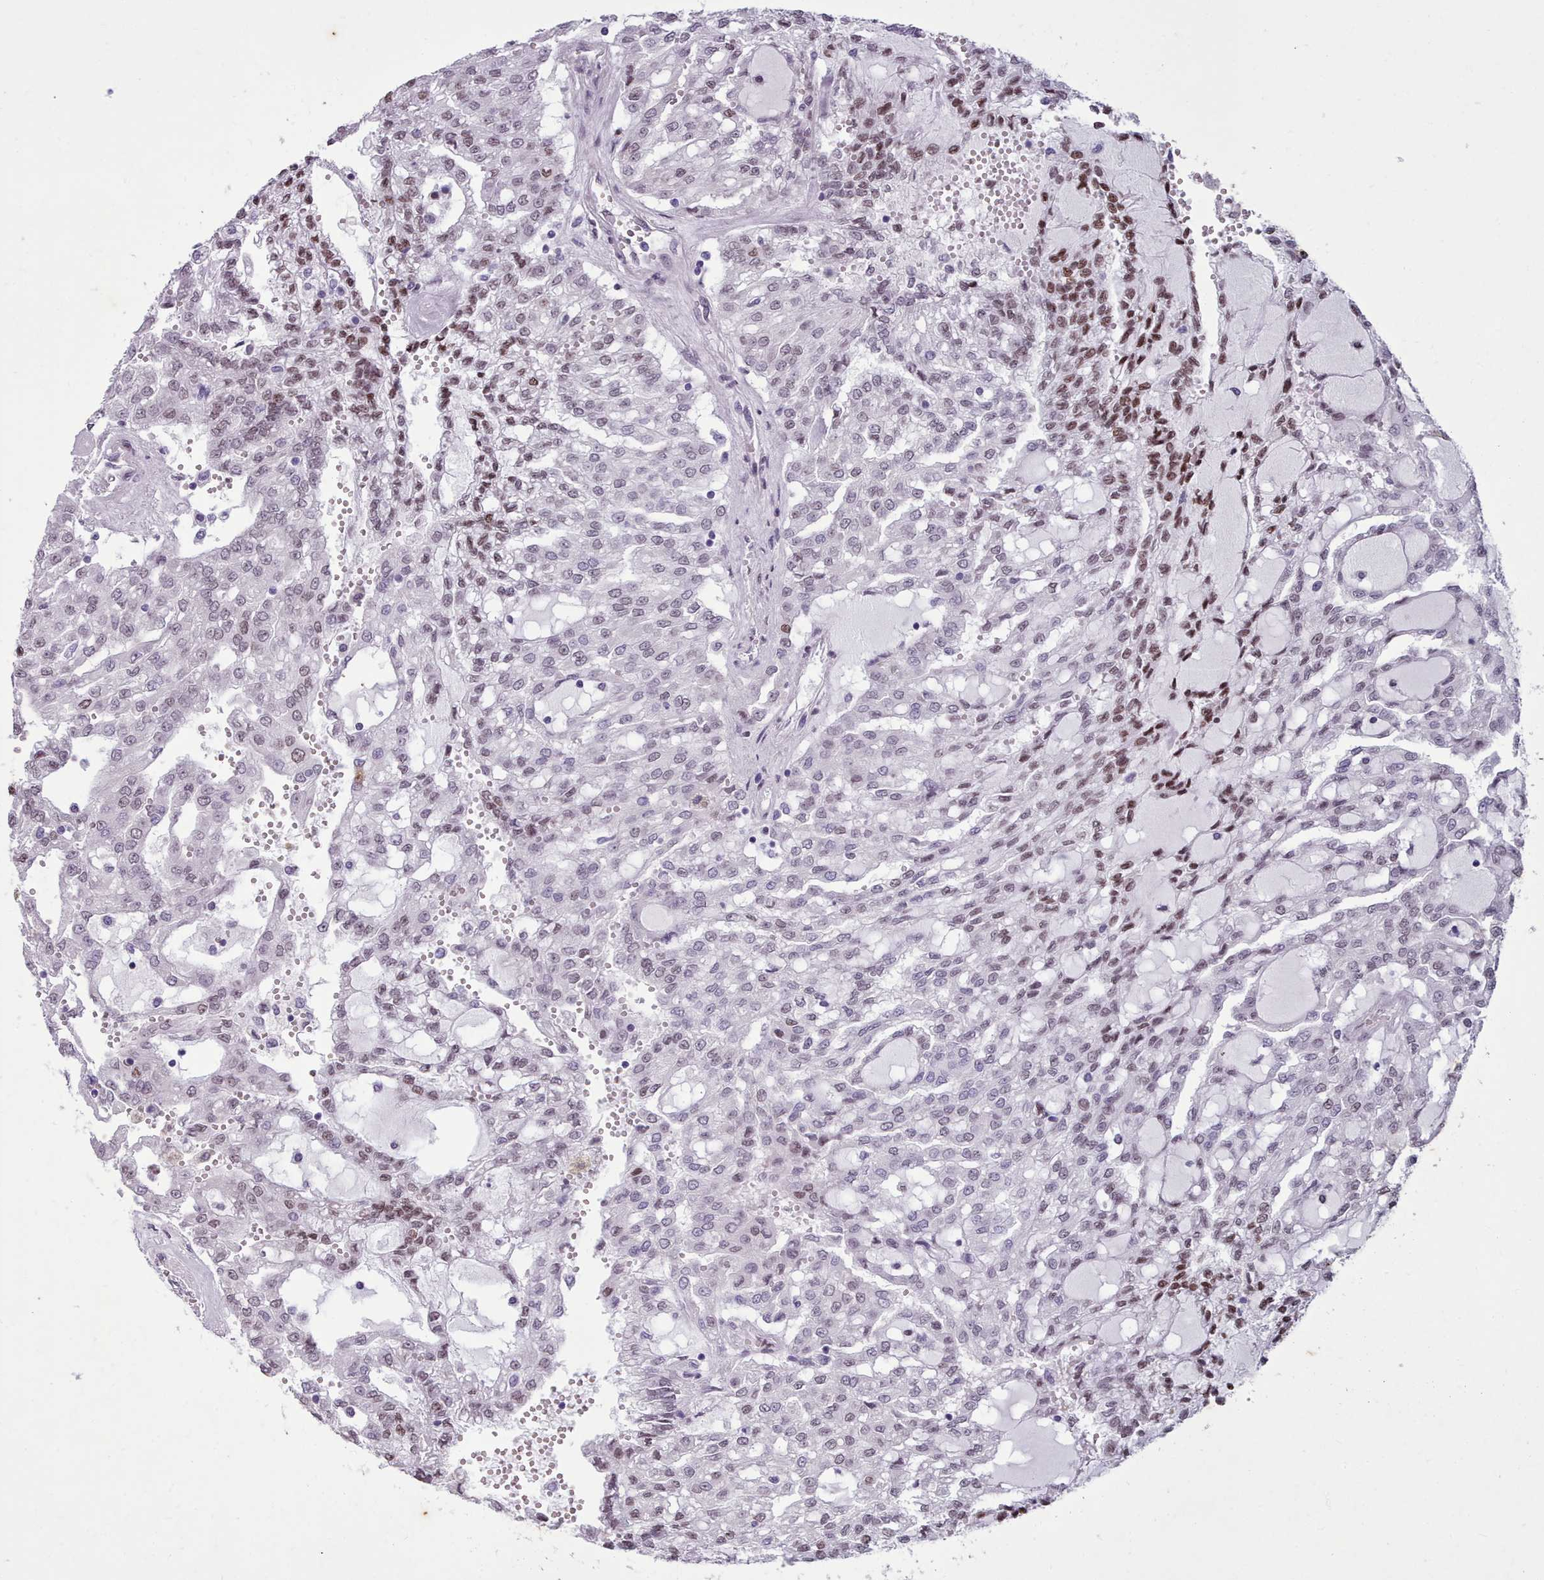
{"staining": {"intensity": "moderate", "quantity": "<25%", "location": "nuclear"}, "tissue": "renal cancer", "cell_type": "Tumor cells", "image_type": "cancer", "snomed": [{"axis": "morphology", "description": "Adenocarcinoma, NOS"}, {"axis": "topography", "description": "Kidney"}], "caption": "Adenocarcinoma (renal) tissue reveals moderate nuclear expression in approximately <25% of tumor cells", "gene": "KCNT2", "patient": {"sex": "male", "age": 63}}